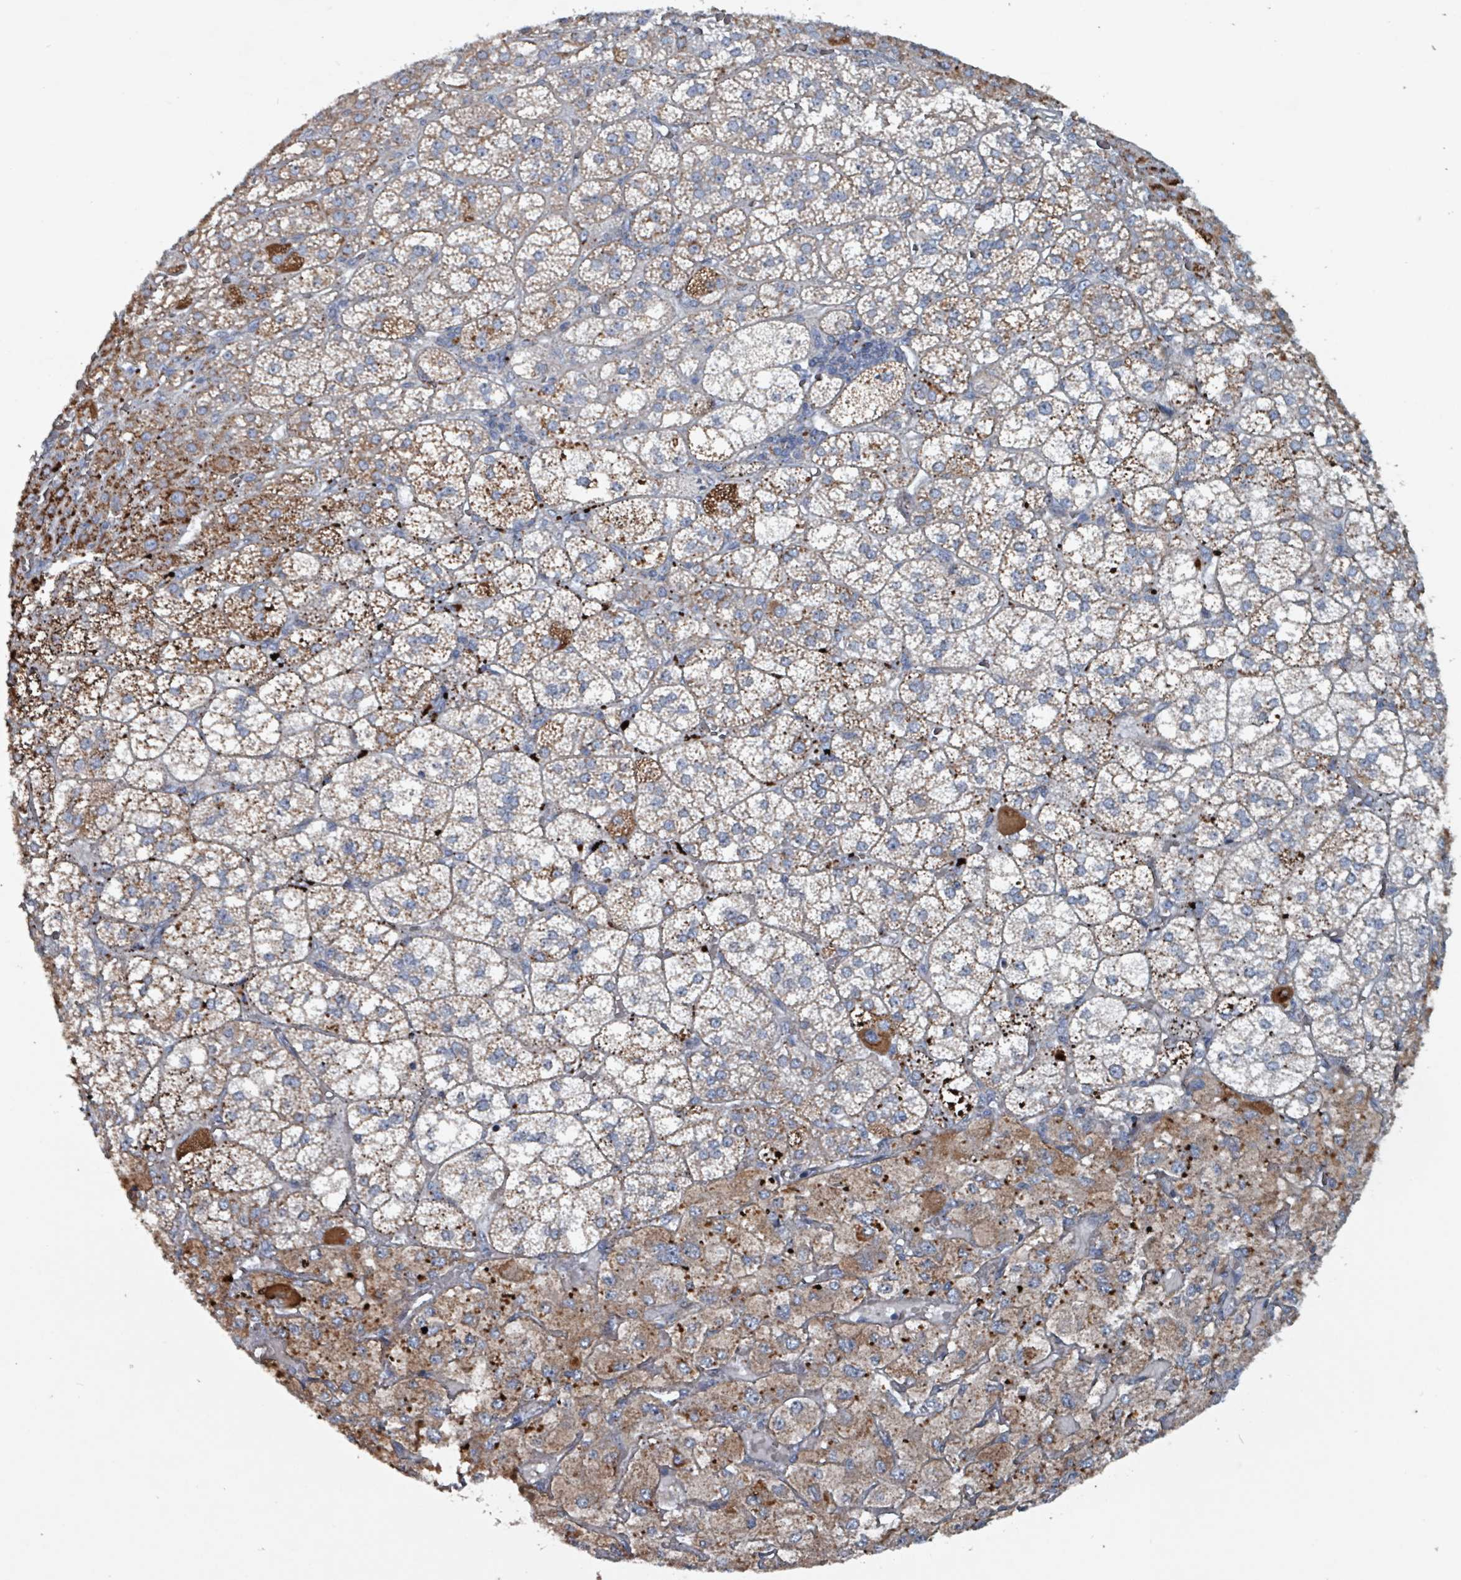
{"staining": {"intensity": "moderate", "quantity": "25%-75%", "location": "cytoplasmic/membranous"}, "tissue": "adrenal gland", "cell_type": "Glandular cells", "image_type": "normal", "snomed": [{"axis": "morphology", "description": "Normal tissue, NOS"}, {"axis": "topography", "description": "Adrenal gland"}], "caption": "Adrenal gland stained with DAB immunohistochemistry (IHC) demonstrates medium levels of moderate cytoplasmic/membranous positivity in approximately 25%-75% of glandular cells. (brown staining indicates protein expression, while blue staining denotes nuclei).", "gene": "ABHD18", "patient": {"sex": "female", "age": 60}}